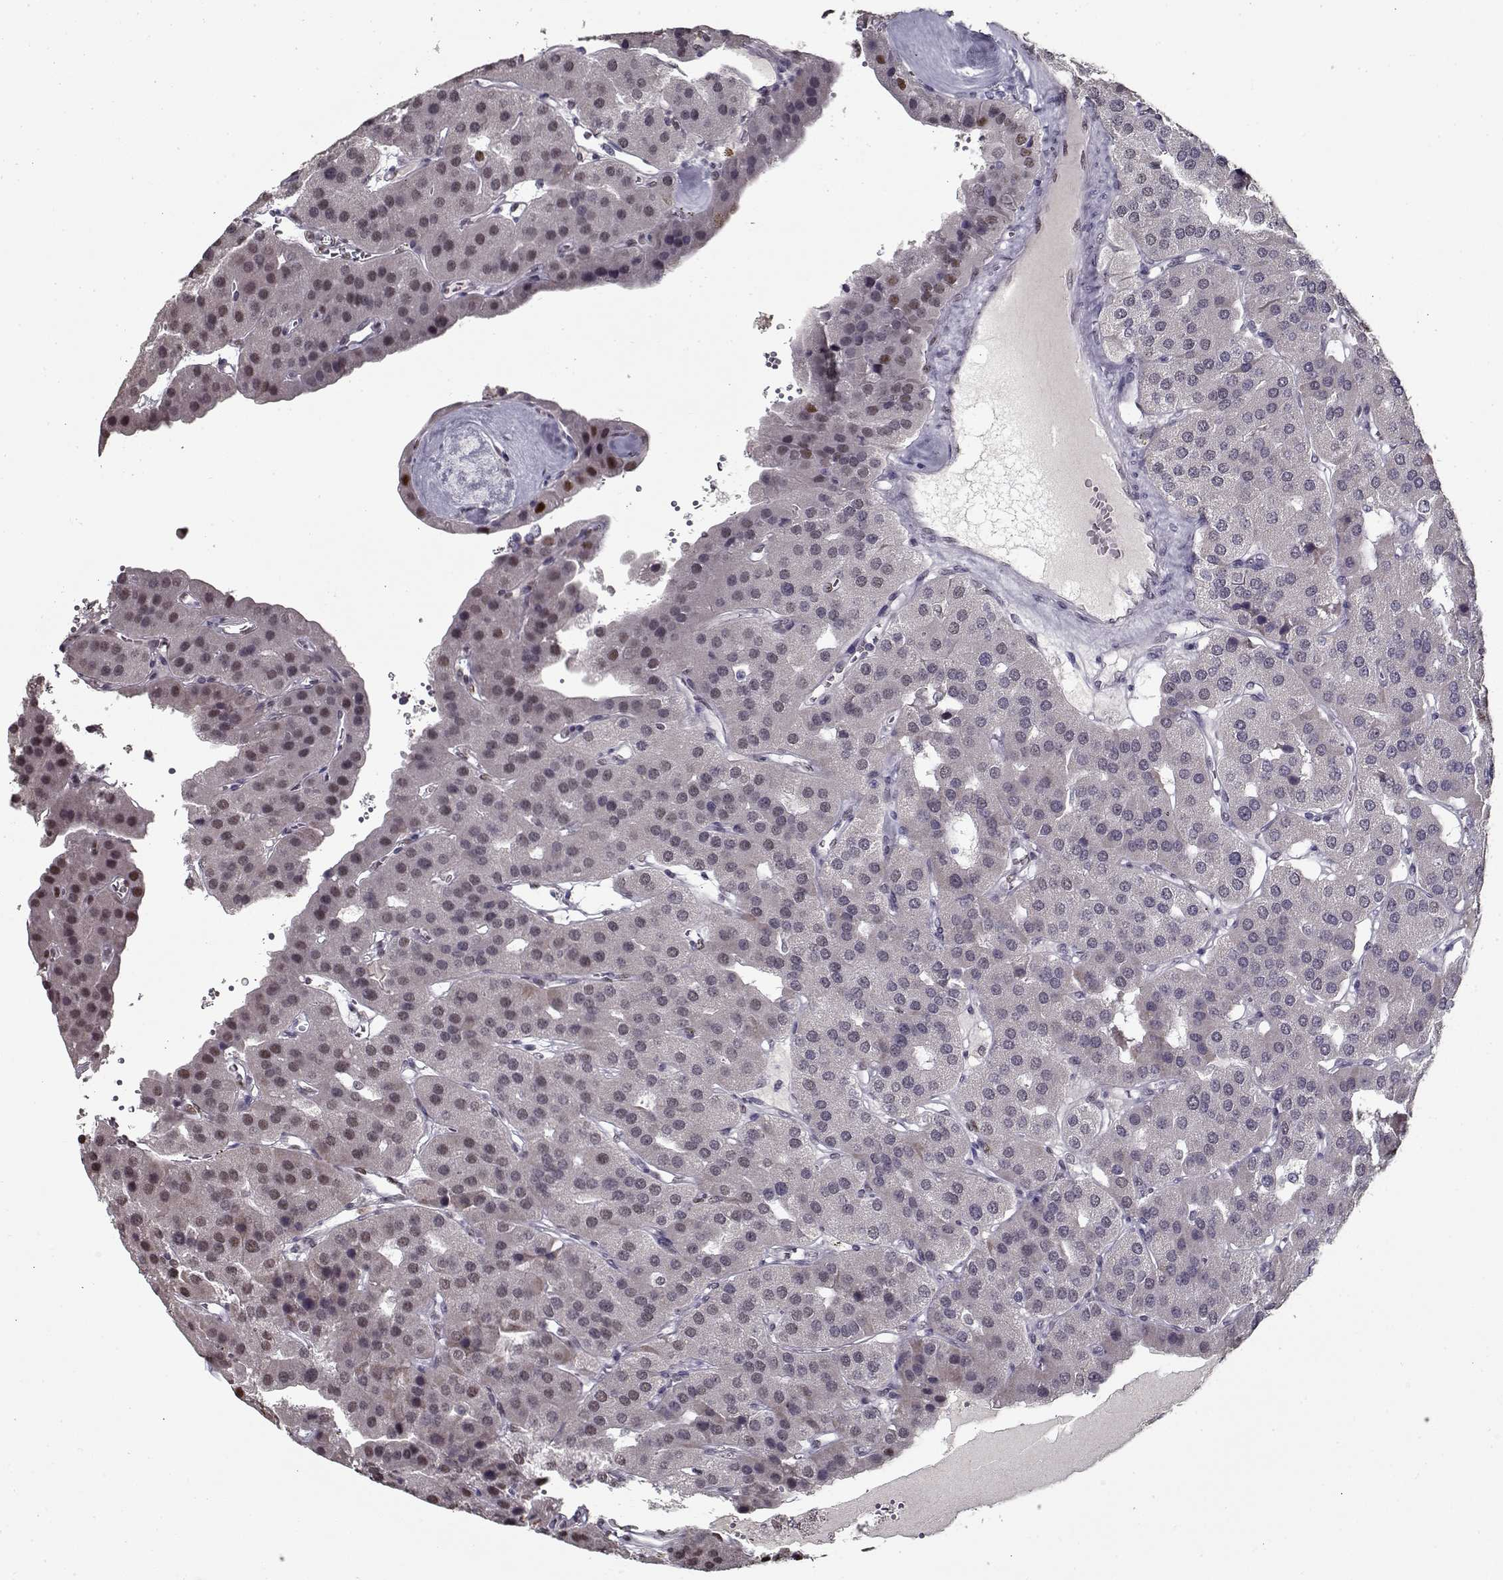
{"staining": {"intensity": "weak", "quantity": "<25%", "location": "nuclear"}, "tissue": "parathyroid gland", "cell_type": "Glandular cells", "image_type": "normal", "snomed": [{"axis": "morphology", "description": "Normal tissue, NOS"}, {"axis": "morphology", "description": "Adenoma, NOS"}, {"axis": "topography", "description": "Parathyroid gland"}], "caption": "An immunohistochemistry (IHC) micrograph of unremarkable parathyroid gland is shown. There is no staining in glandular cells of parathyroid gland.", "gene": "PRMT1", "patient": {"sex": "female", "age": 86}}